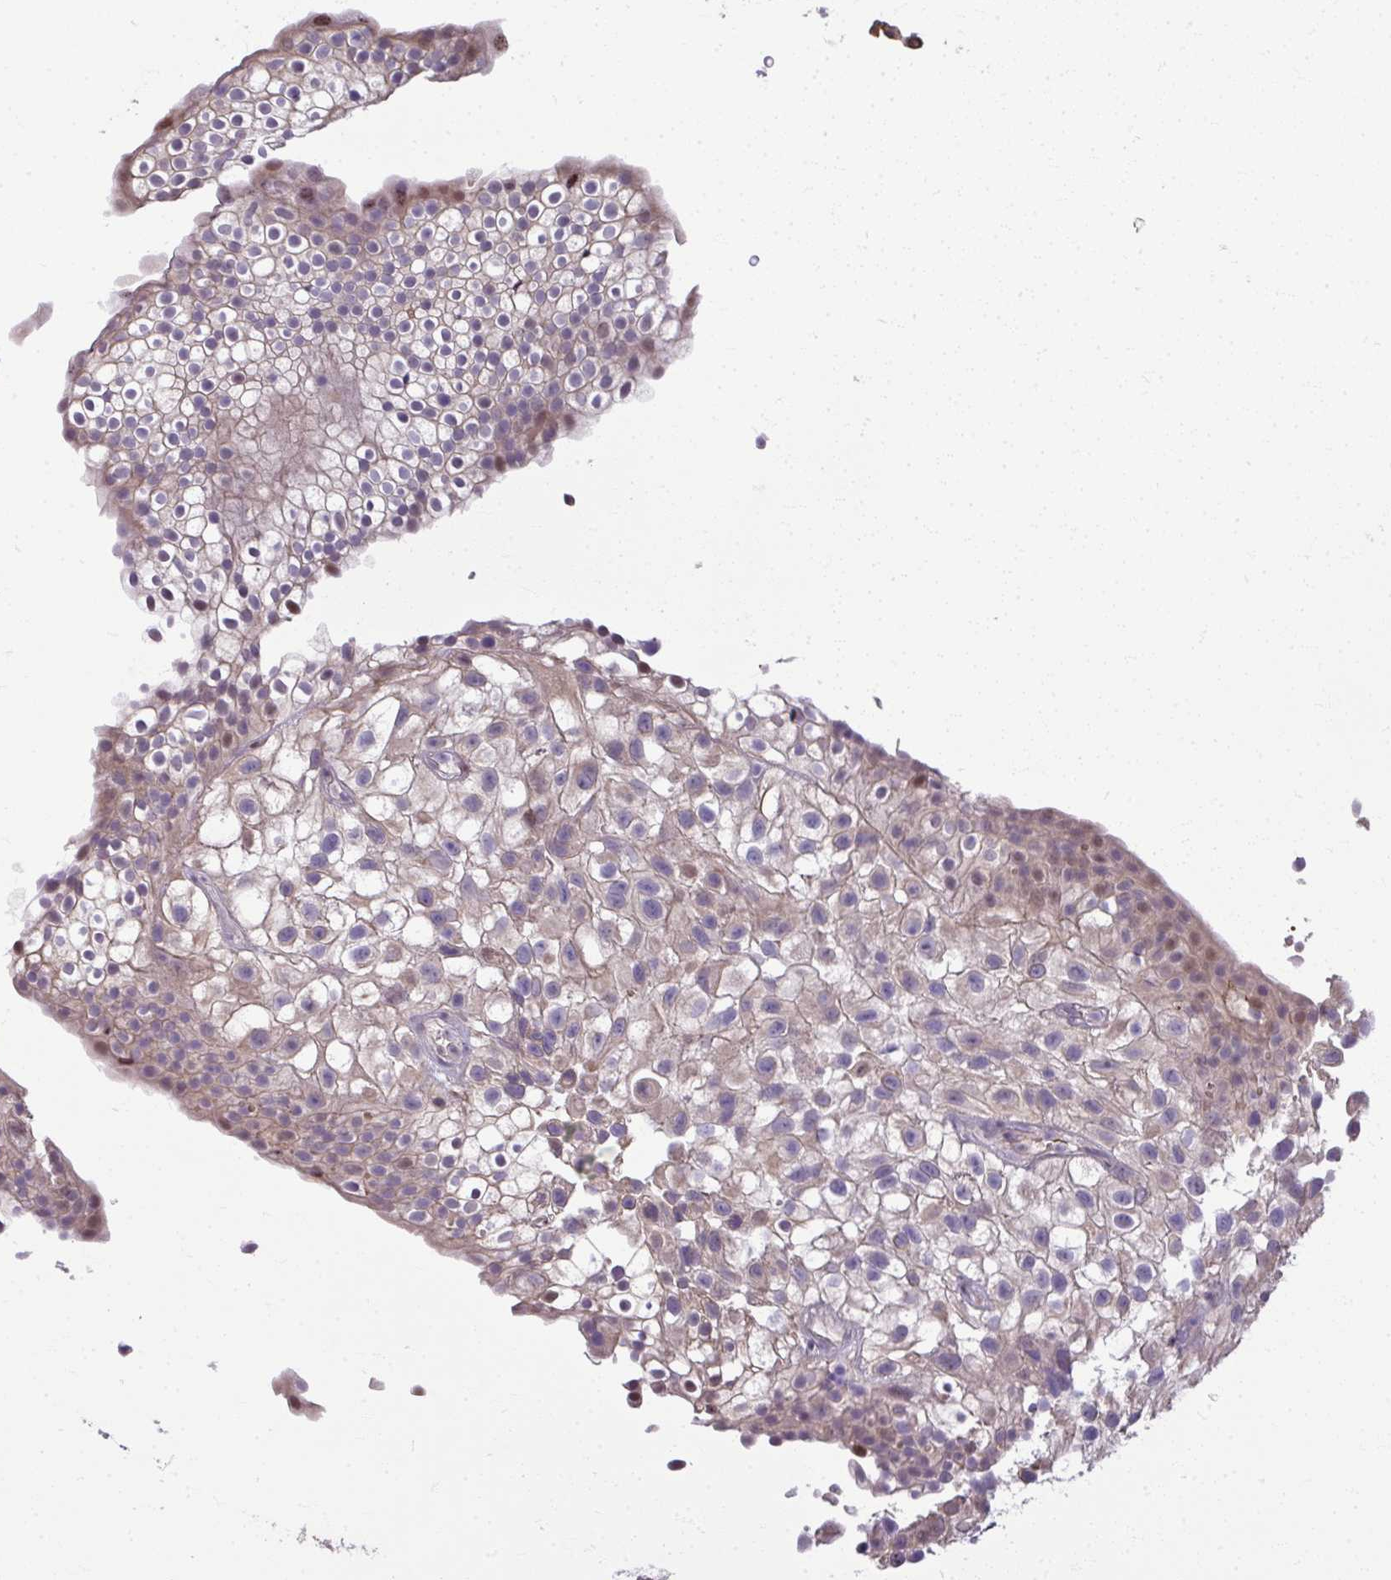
{"staining": {"intensity": "weak", "quantity": "25%-75%", "location": "cytoplasmic/membranous"}, "tissue": "urothelial cancer", "cell_type": "Tumor cells", "image_type": "cancer", "snomed": [{"axis": "morphology", "description": "Urothelial carcinoma, High grade"}, {"axis": "topography", "description": "Urinary bladder"}], "caption": "A low amount of weak cytoplasmic/membranous expression is seen in about 25%-75% of tumor cells in urothelial cancer tissue.", "gene": "ODF1", "patient": {"sex": "male", "age": 56}}